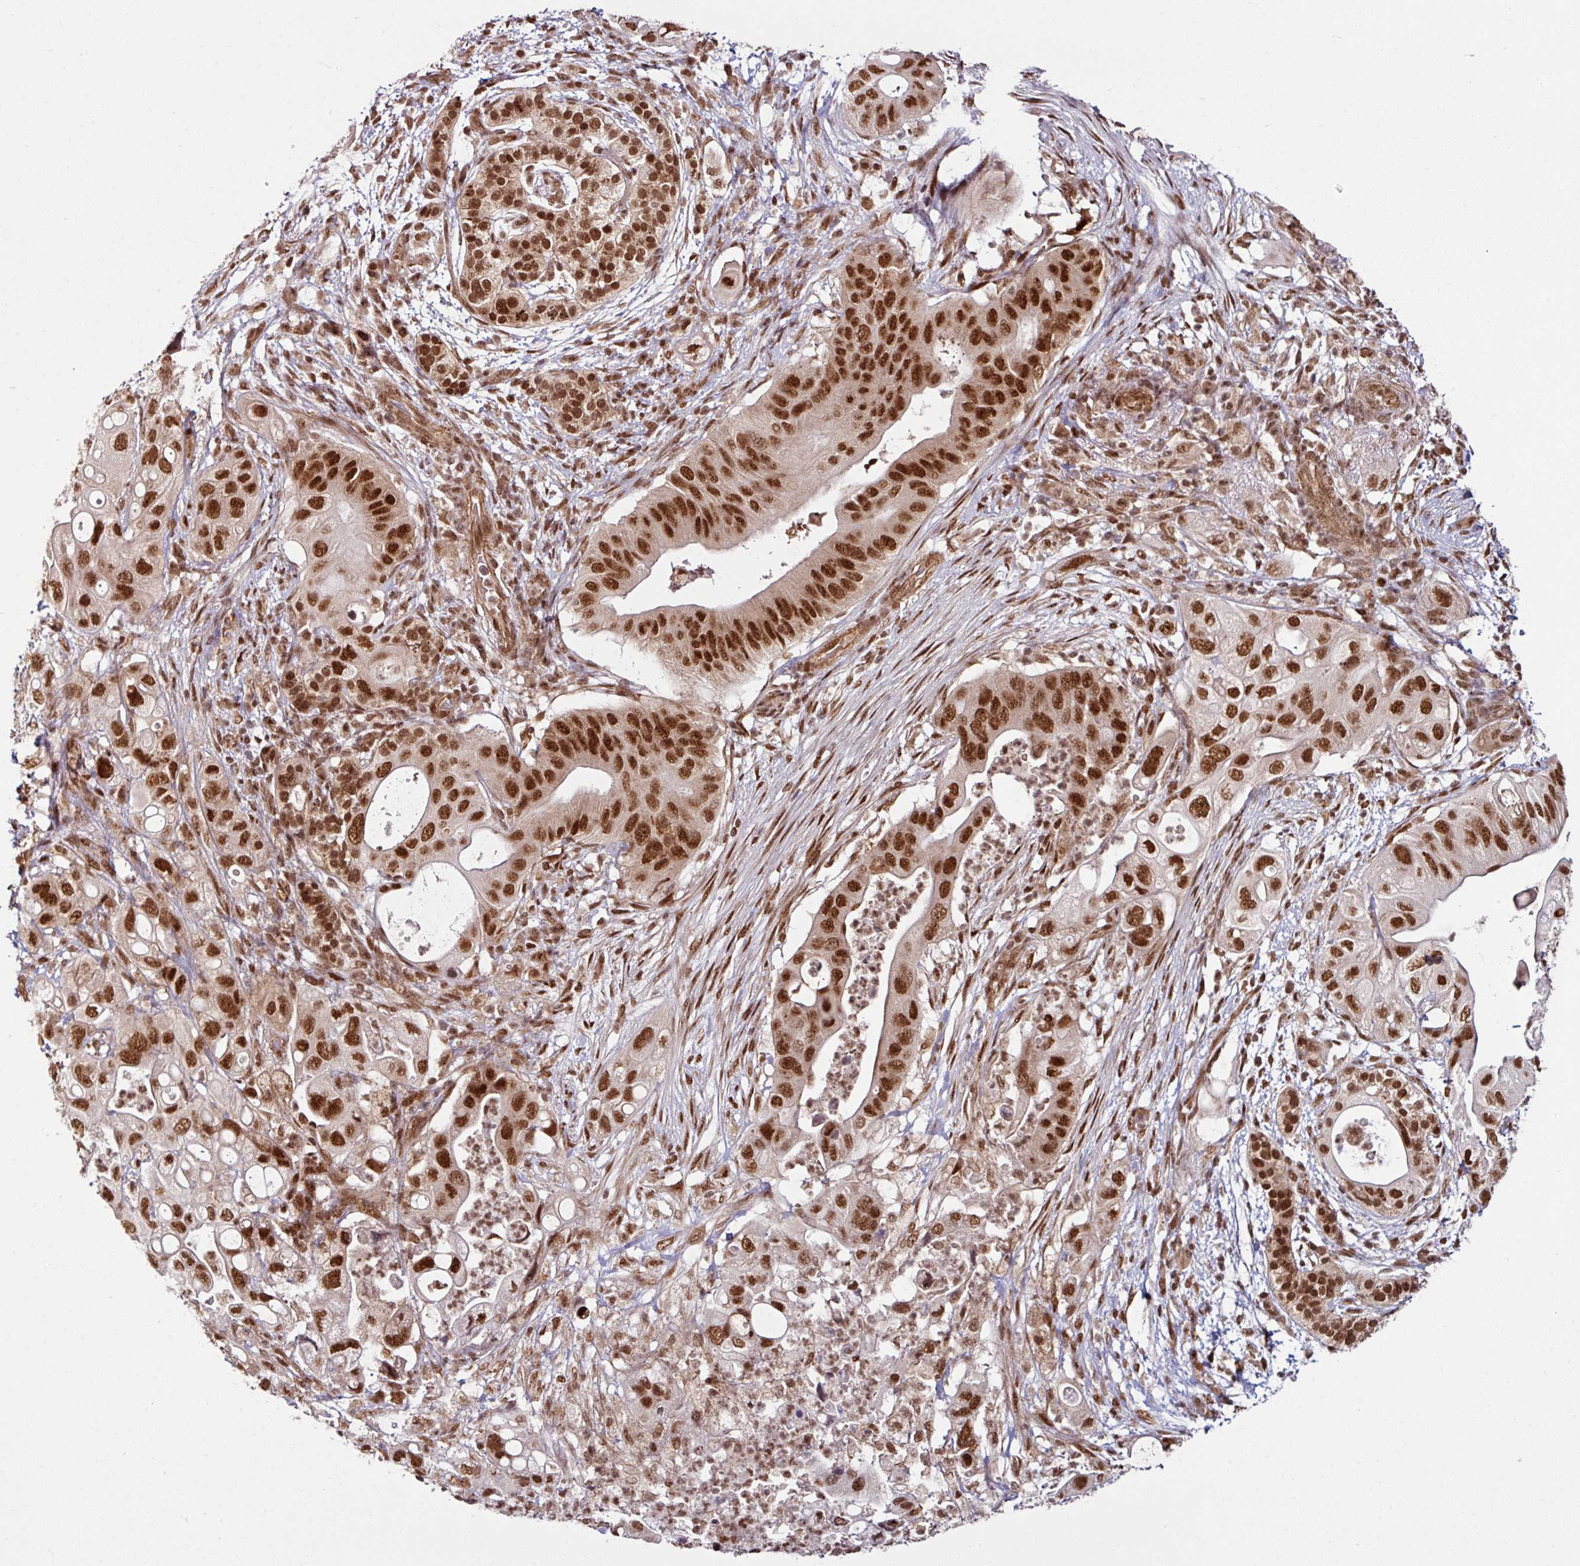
{"staining": {"intensity": "strong", "quantity": ">75%", "location": "nuclear"}, "tissue": "pancreatic cancer", "cell_type": "Tumor cells", "image_type": "cancer", "snomed": [{"axis": "morphology", "description": "Adenocarcinoma, NOS"}, {"axis": "topography", "description": "Pancreas"}], "caption": "Immunohistochemical staining of human pancreatic cancer (adenocarcinoma) exhibits high levels of strong nuclear protein positivity in approximately >75% of tumor cells.", "gene": "MORF4L2", "patient": {"sex": "female", "age": 72}}